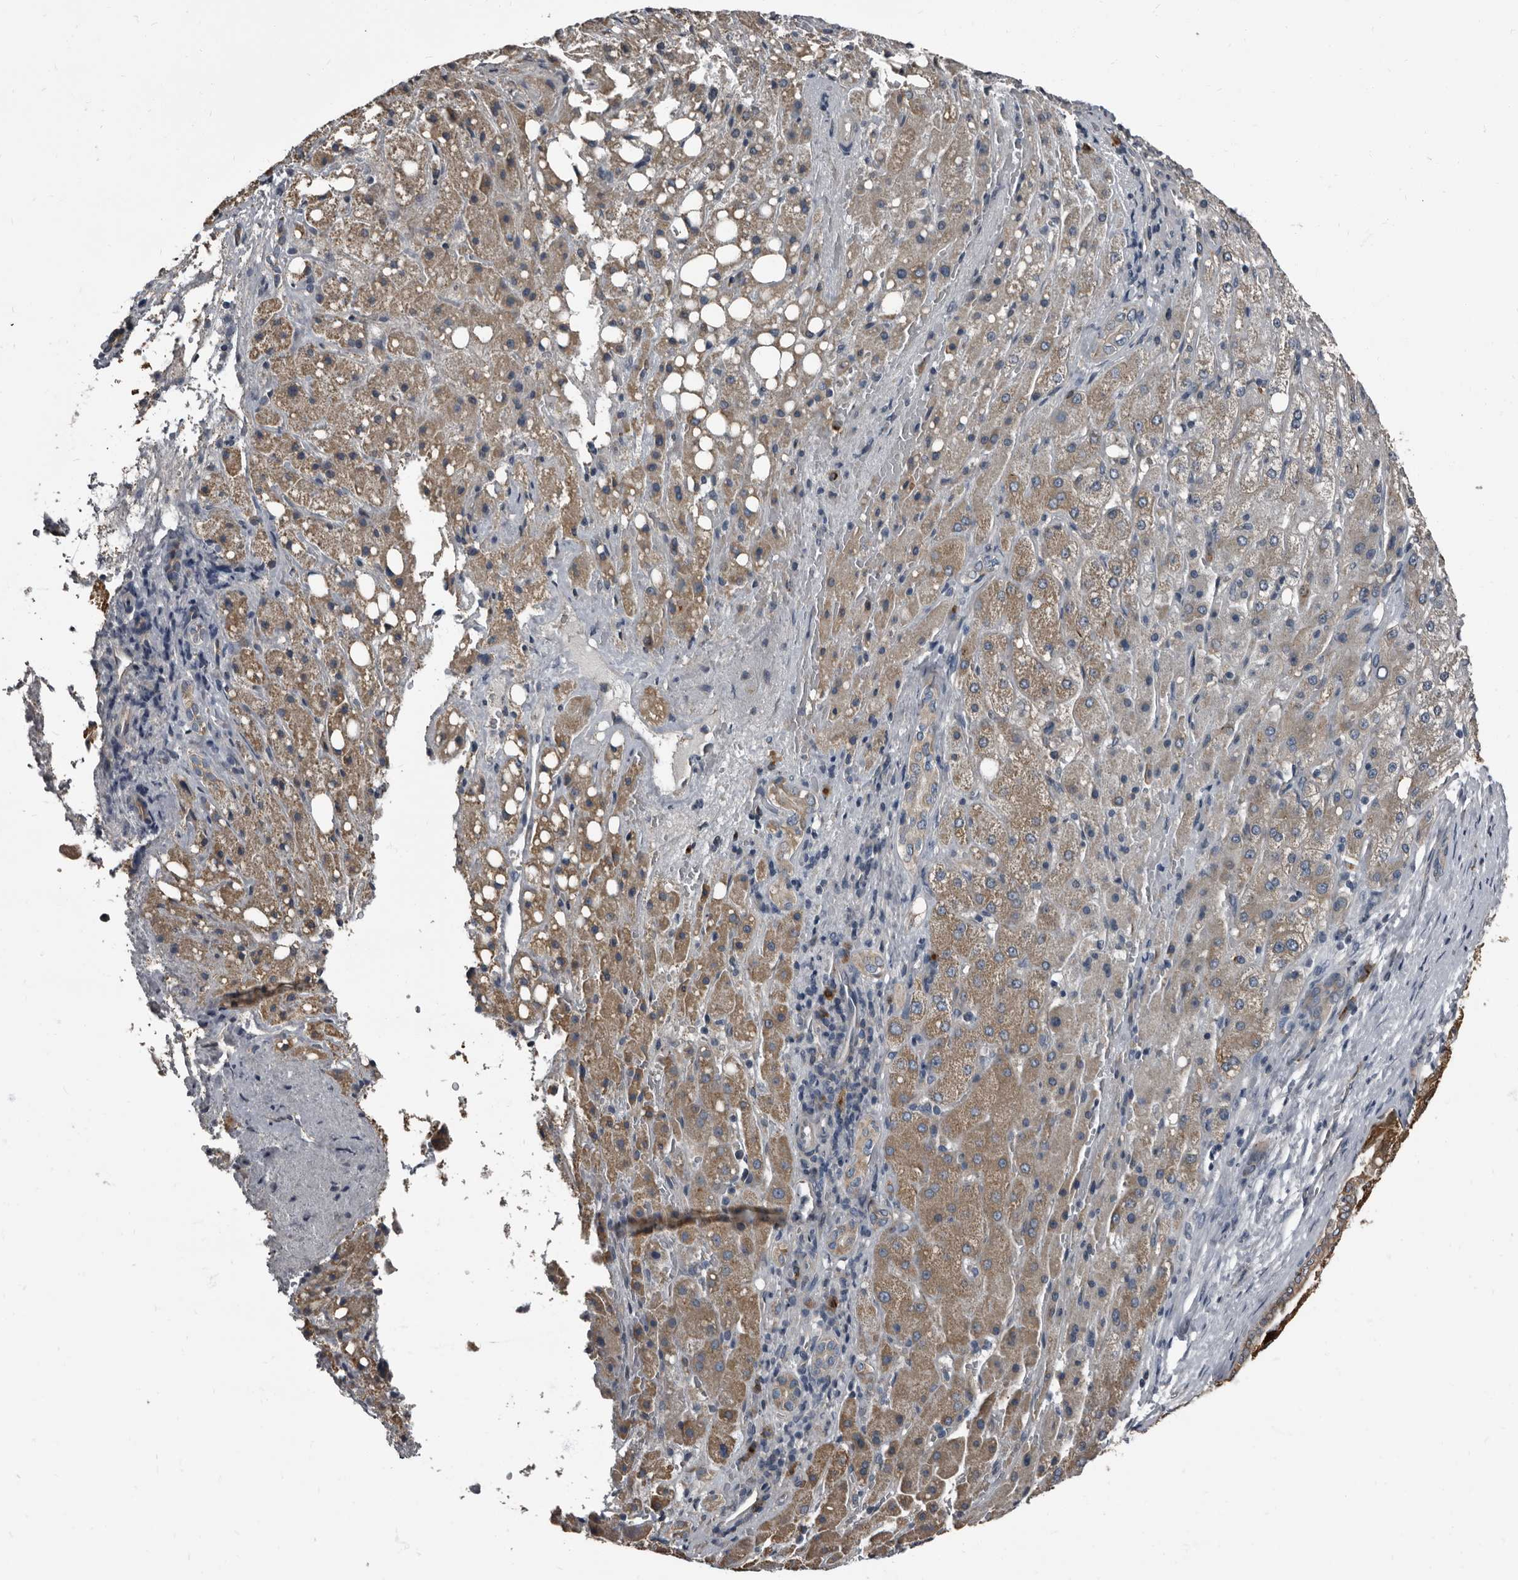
{"staining": {"intensity": "moderate", "quantity": ">75%", "location": "cytoplasmic/membranous"}, "tissue": "liver cancer", "cell_type": "Tumor cells", "image_type": "cancer", "snomed": [{"axis": "morphology", "description": "Carcinoma, Hepatocellular, NOS"}, {"axis": "topography", "description": "Liver"}], "caption": "There is medium levels of moderate cytoplasmic/membranous positivity in tumor cells of liver cancer, as demonstrated by immunohistochemical staining (brown color).", "gene": "TPD52L1", "patient": {"sex": "male", "age": 80}}